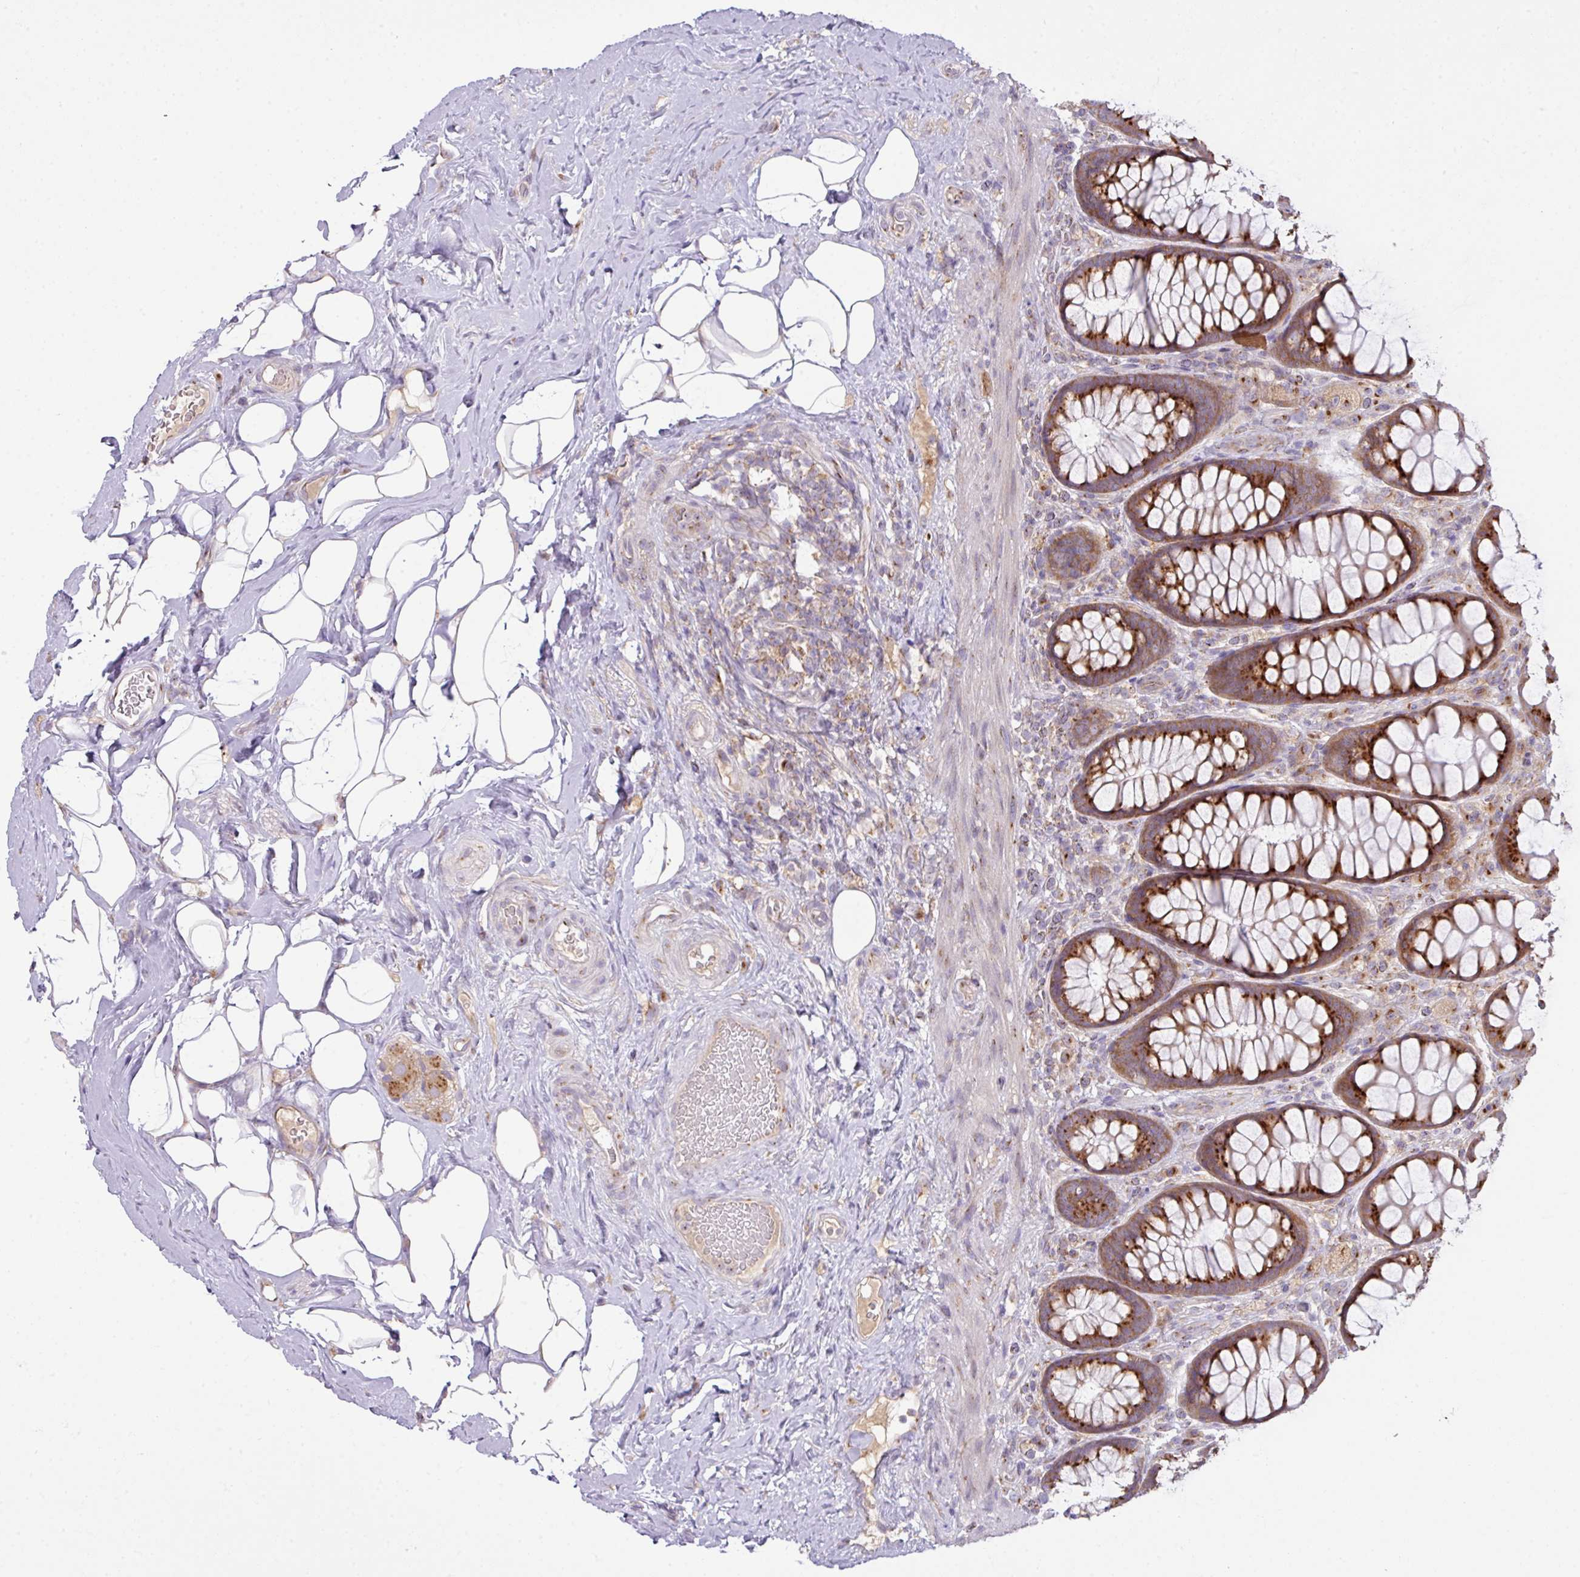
{"staining": {"intensity": "strong", "quantity": "25%-75%", "location": "cytoplasmic/membranous"}, "tissue": "rectum", "cell_type": "Glandular cells", "image_type": "normal", "snomed": [{"axis": "morphology", "description": "Normal tissue, NOS"}, {"axis": "topography", "description": "Rectum"}], "caption": "Immunohistochemical staining of unremarkable human rectum demonstrates 25%-75% levels of strong cytoplasmic/membranous protein staining in approximately 25%-75% of glandular cells.", "gene": "VTI1A", "patient": {"sex": "female", "age": 67}}